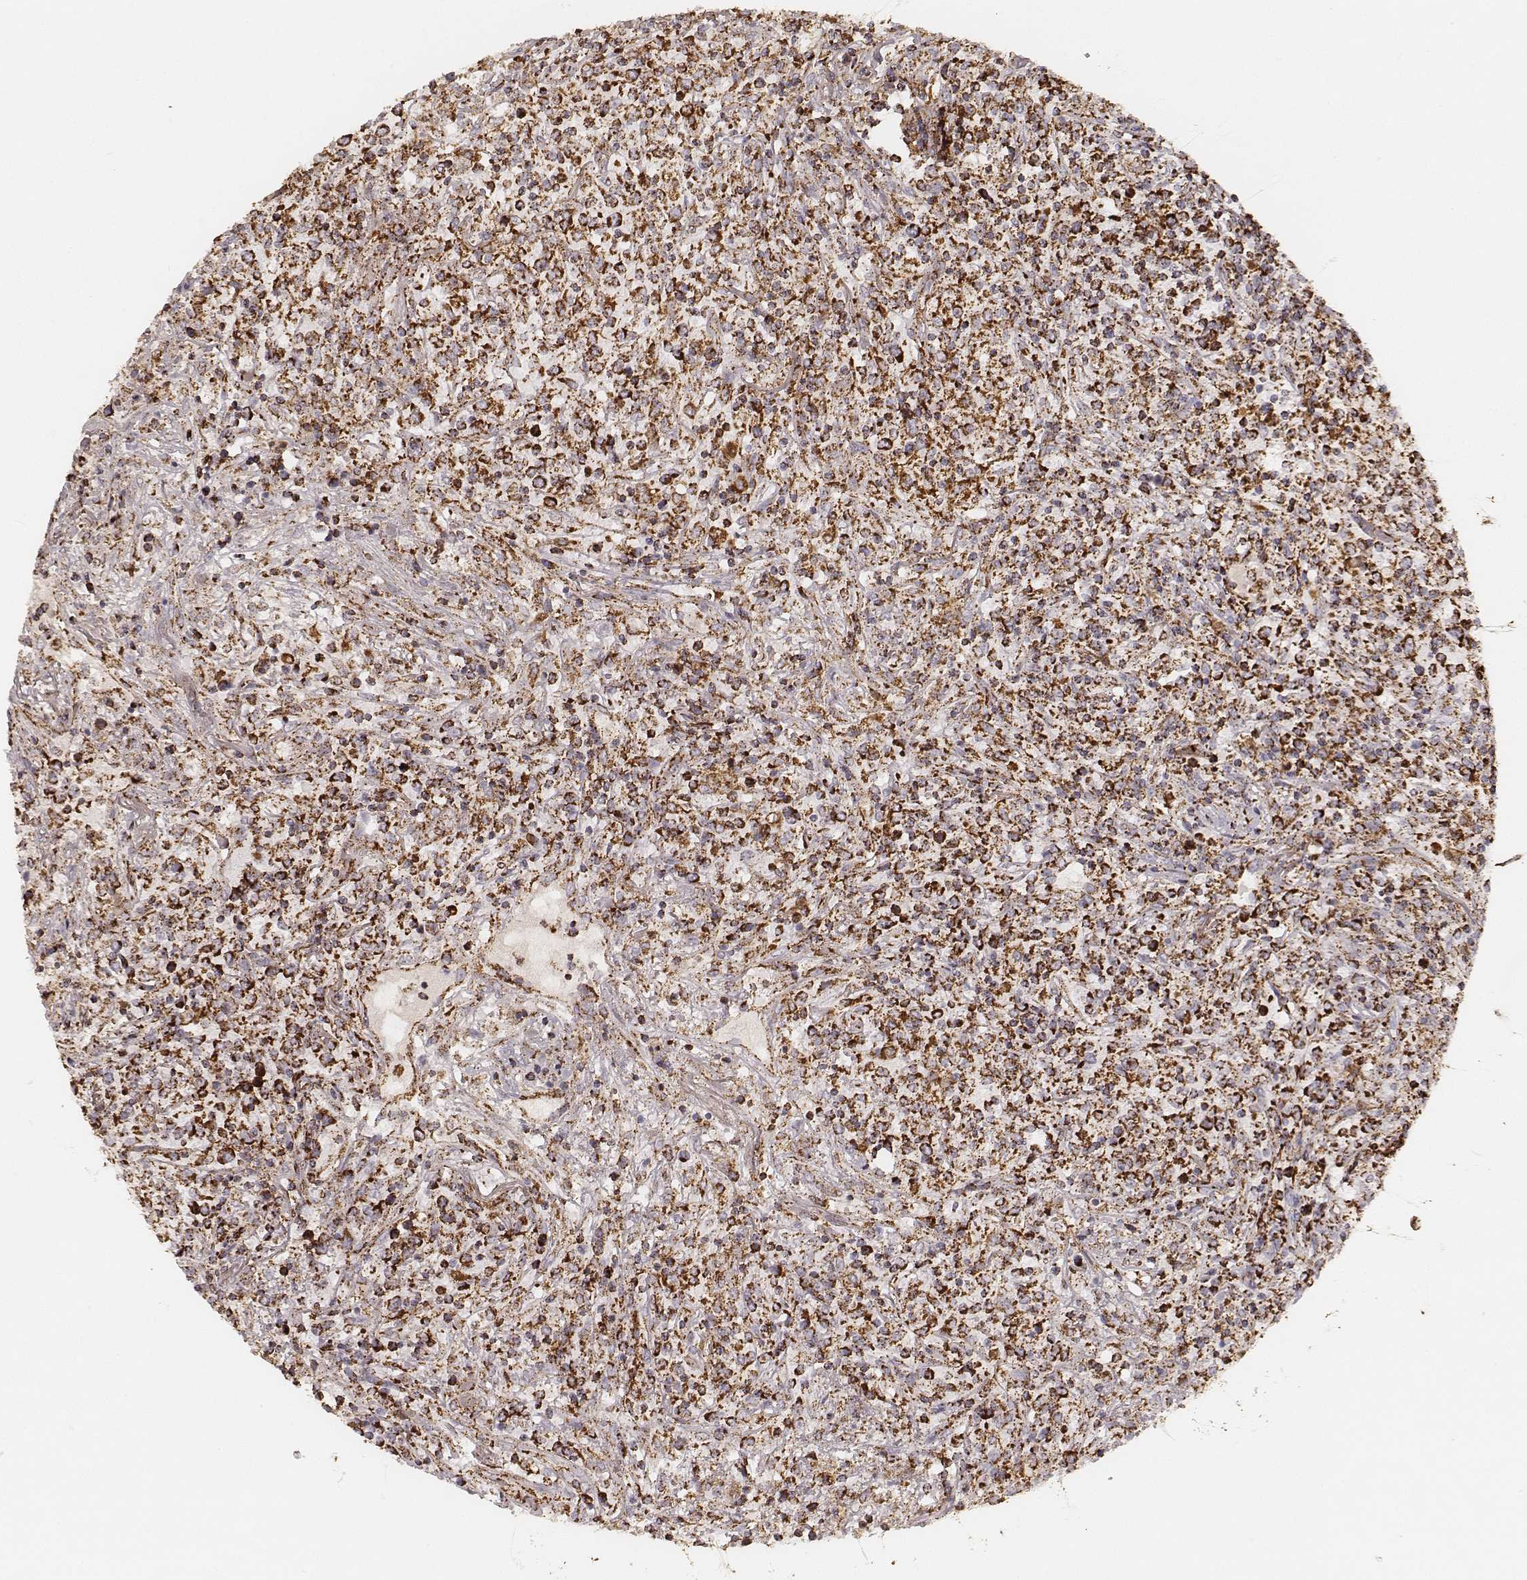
{"staining": {"intensity": "strong", "quantity": ">75%", "location": "cytoplasmic/membranous"}, "tissue": "lymphoma", "cell_type": "Tumor cells", "image_type": "cancer", "snomed": [{"axis": "morphology", "description": "Malignant lymphoma, non-Hodgkin's type, High grade"}, {"axis": "topography", "description": "Lung"}], "caption": "Immunohistochemistry staining of high-grade malignant lymphoma, non-Hodgkin's type, which reveals high levels of strong cytoplasmic/membranous expression in about >75% of tumor cells indicating strong cytoplasmic/membranous protein expression. The staining was performed using DAB (3,3'-diaminobenzidine) (brown) for protein detection and nuclei were counterstained in hematoxylin (blue).", "gene": "CS", "patient": {"sex": "male", "age": 79}}